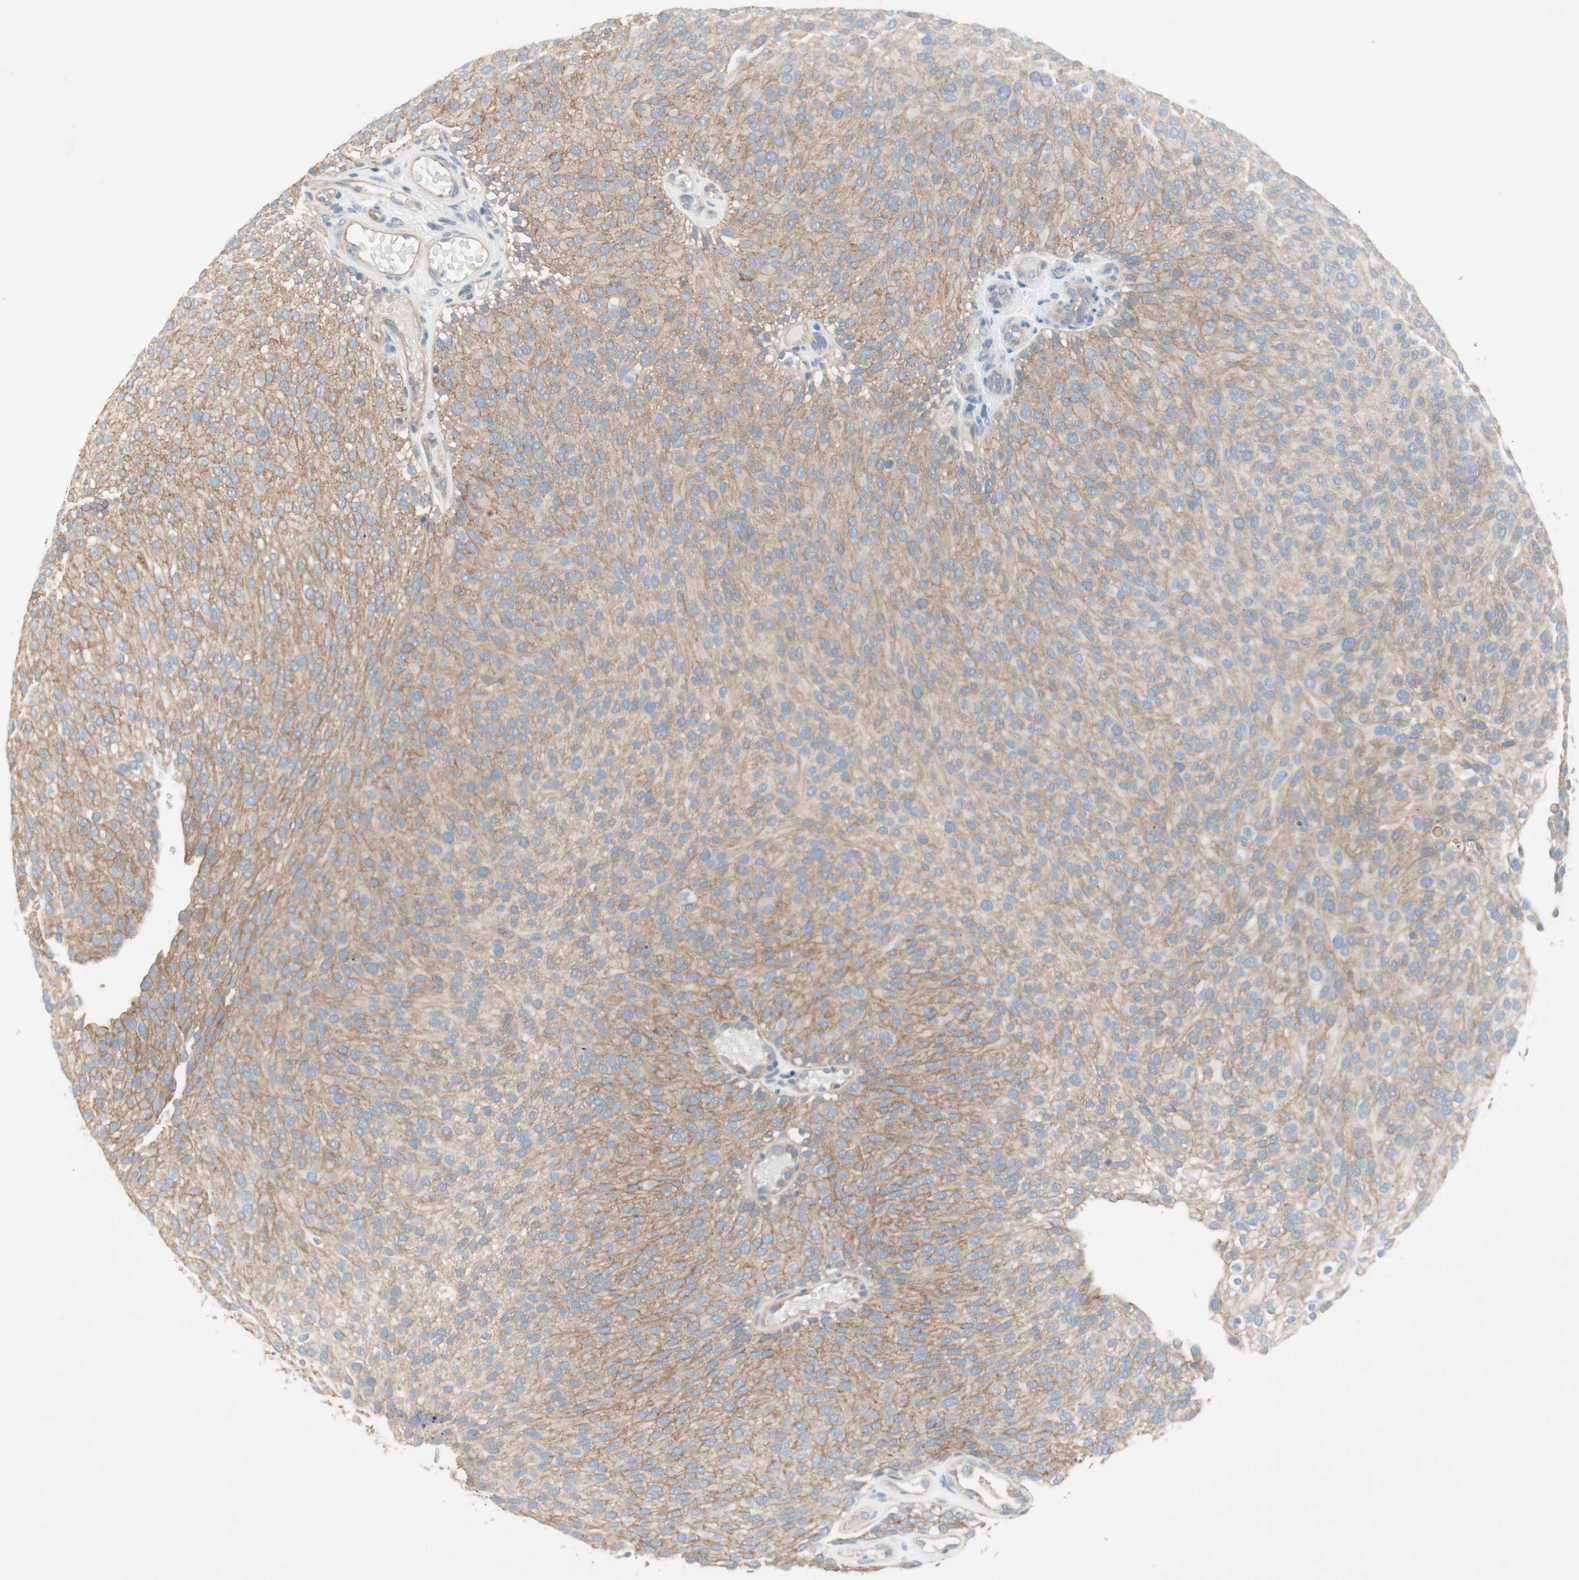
{"staining": {"intensity": "moderate", "quantity": "25%-75%", "location": "cytoplasmic/membranous"}, "tissue": "urothelial cancer", "cell_type": "Tumor cells", "image_type": "cancer", "snomed": [{"axis": "morphology", "description": "Urothelial carcinoma, Low grade"}, {"axis": "topography", "description": "Urinary bladder"}], "caption": "A histopathology image of low-grade urothelial carcinoma stained for a protein displays moderate cytoplasmic/membranous brown staining in tumor cells.", "gene": "GLUL", "patient": {"sex": "male", "age": 78}}